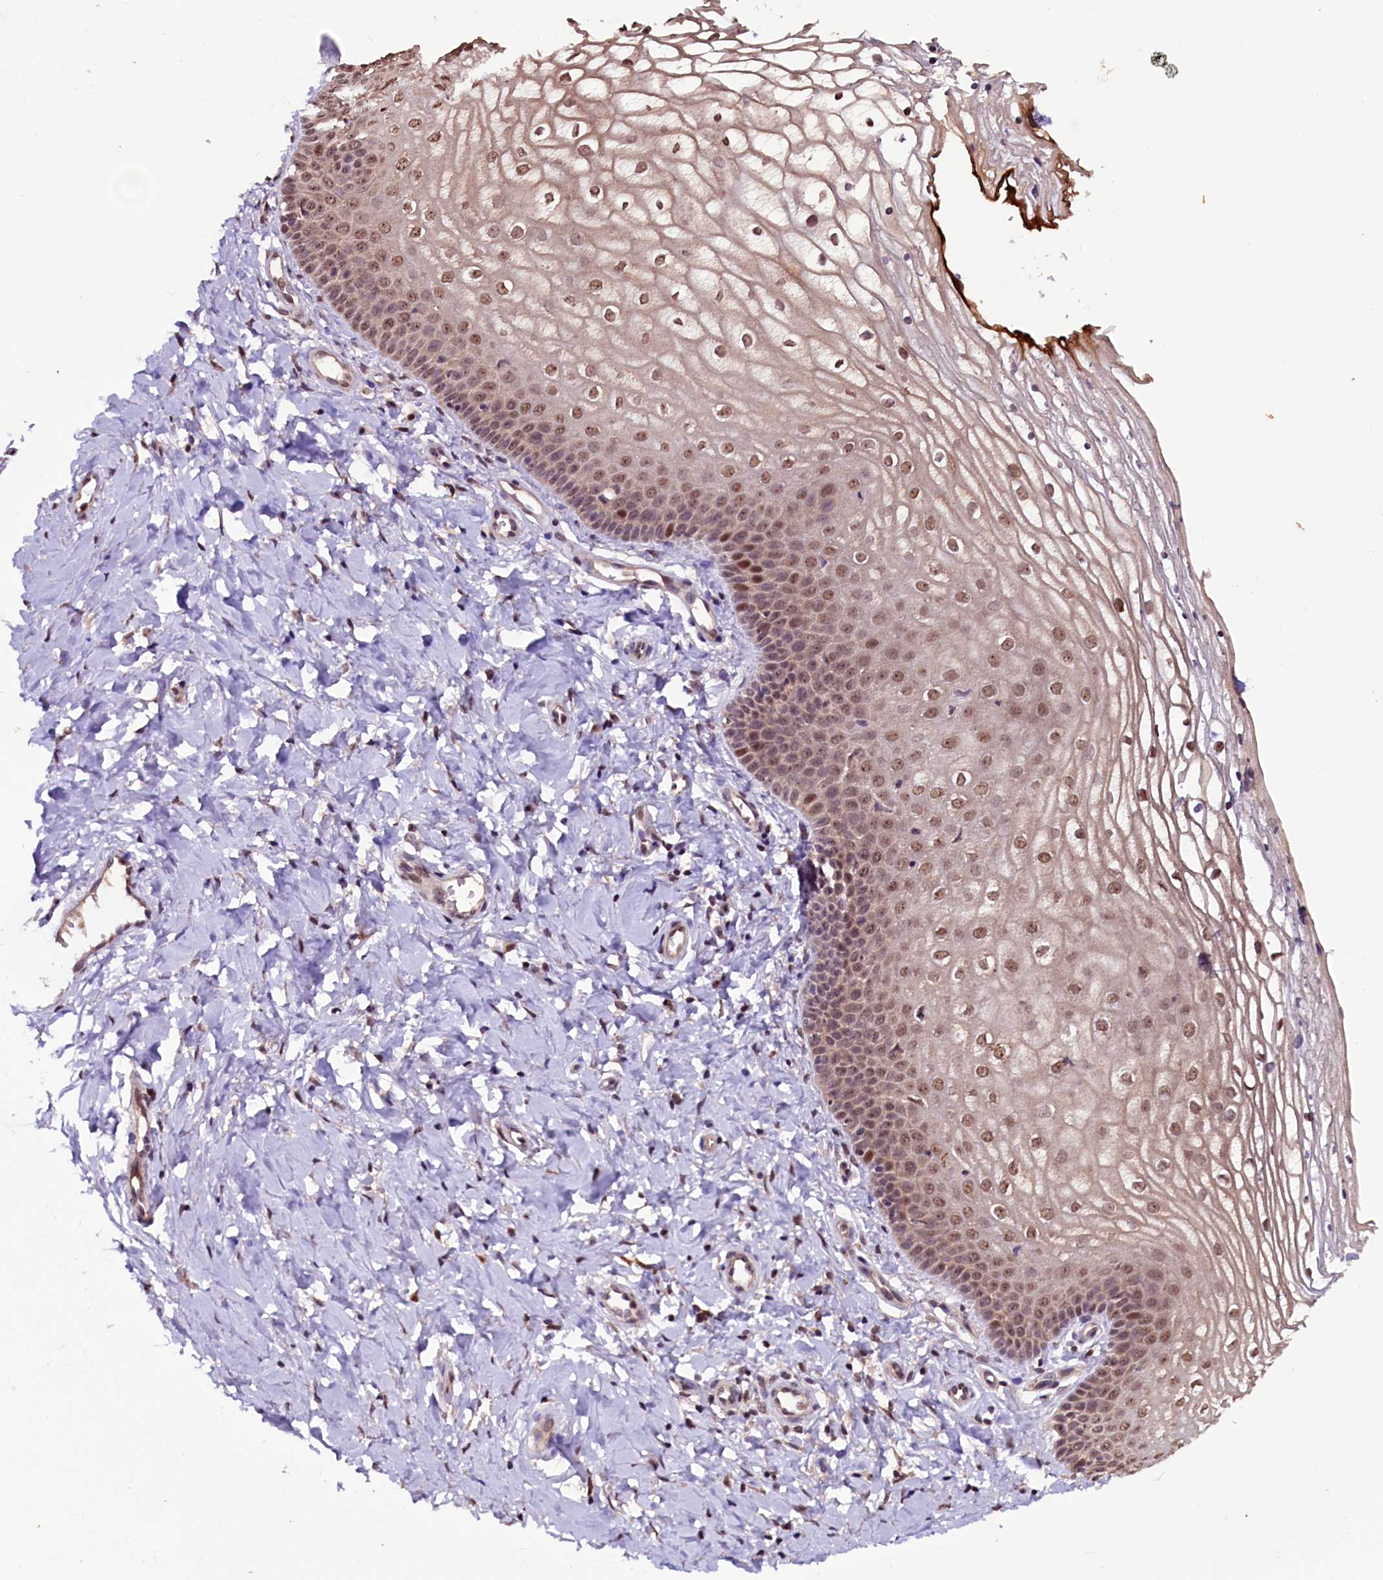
{"staining": {"intensity": "moderate", "quantity": ">75%", "location": "nuclear"}, "tissue": "vagina", "cell_type": "Squamous epithelial cells", "image_type": "normal", "snomed": [{"axis": "morphology", "description": "Normal tissue, NOS"}, {"axis": "topography", "description": "Vagina"}], "caption": "Immunohistochemistry (IHC) photomicrograph of benign vagina stained for a protein (brown), which reveals medium levels of moderate nuclear staining in about >75% of squamous epithelial cells.", "gene": "RNMT", "patient": {"sex": "female", "age": 68}}